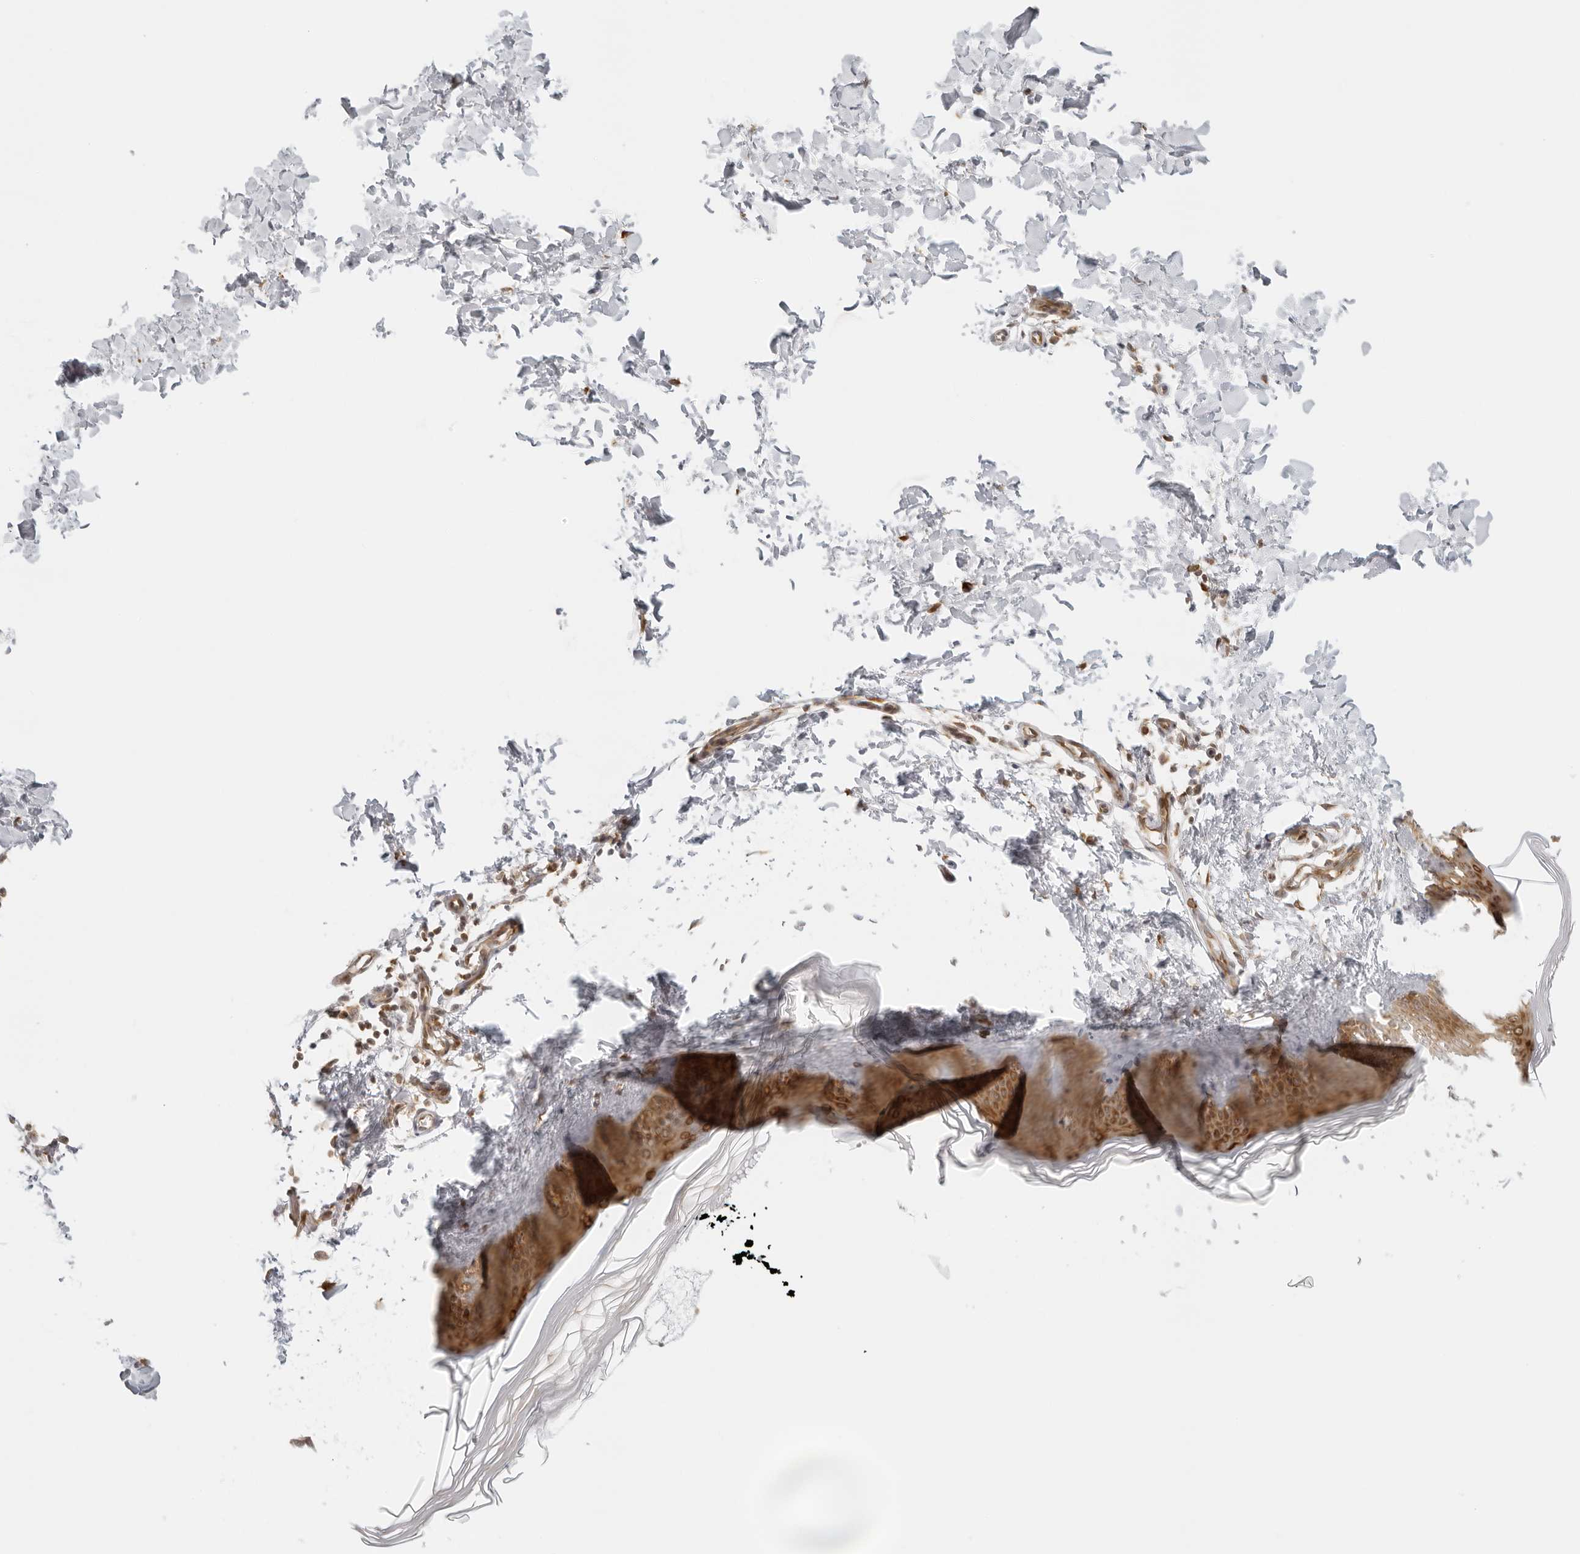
{"staining": {"intensity": "moderate", "quantity": ">75%", "location": "cytoplasmic/membranous,nuclear"}, "tissue": "skin", "cell_type": "Fibroblasts", "image_type": "normal", "snomed": [{"axis": "morphology", "description": "Normal tissue, NOS"}, {"axis": "topography", "description": "Skin"}], "caption": "Protein staining reveals moderate cytoplasmic/membranous,nuclear expression in about >75% of fibroblasts in unremarkable skin. The staining was performed using DAB to visualize the protein expression in brown, while the nuclei were stained in blue with hematoxylin (Magnification: 20x).", "gene": "EIF4G1", "patient": {"sex": "female", "age": 27}}